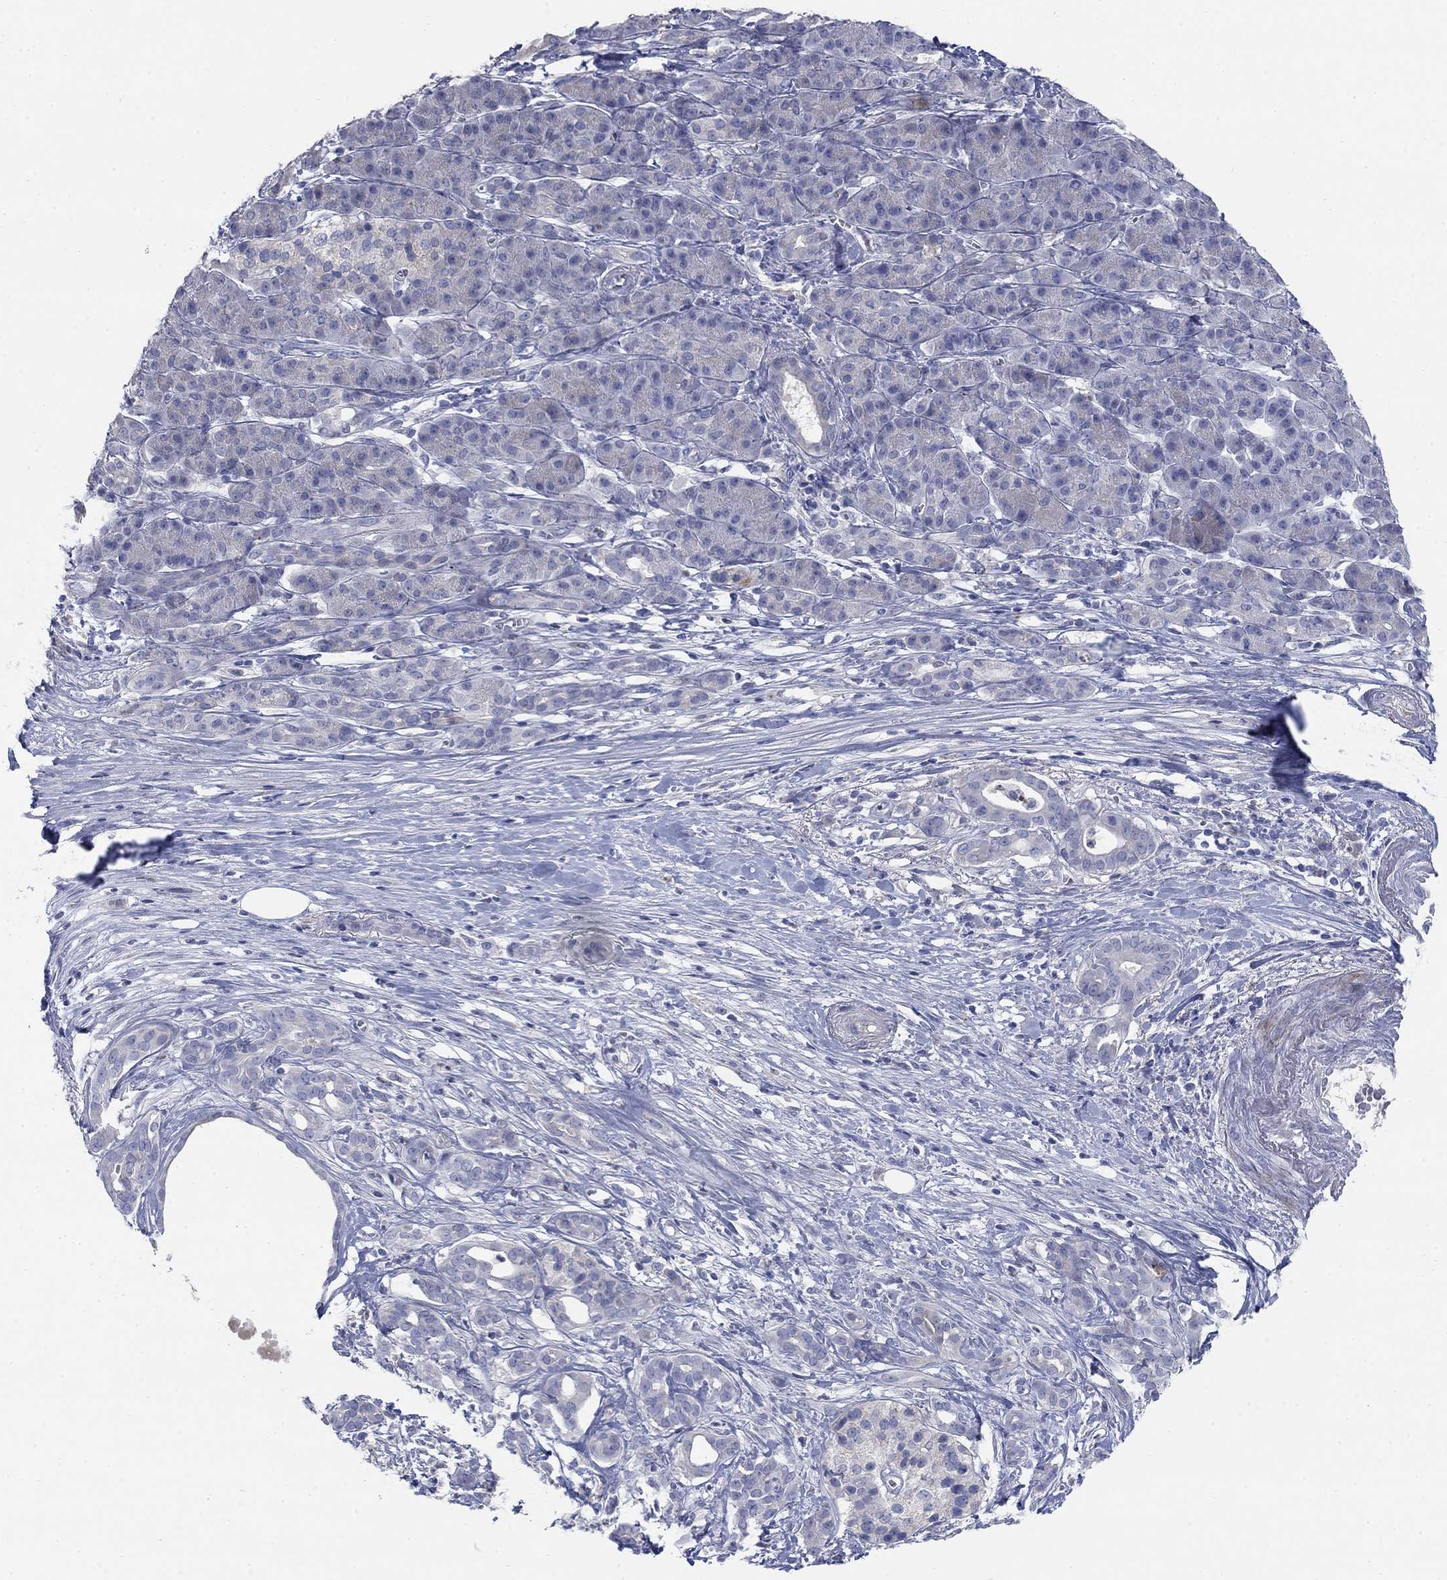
{"staining": {"intensity": "negative", "quantity": "none", "location": "none"}, "tissue": "pancreatic cancer", "cell_type": "Tumor cells", "image_type": "cancer", "snomed": [{"axis": "morphology", "description": "Adenocarcinoma, NOS"}, {"axis": "topography", "description": "Pancreas"}], "caption": "Immunohistochemical staining of human adenocarcinoma (pancreatic) demonstrates no significant staining in tumor cells.", "gene": "TMEM249", "patient": {"sex": "male", "age": 61}}